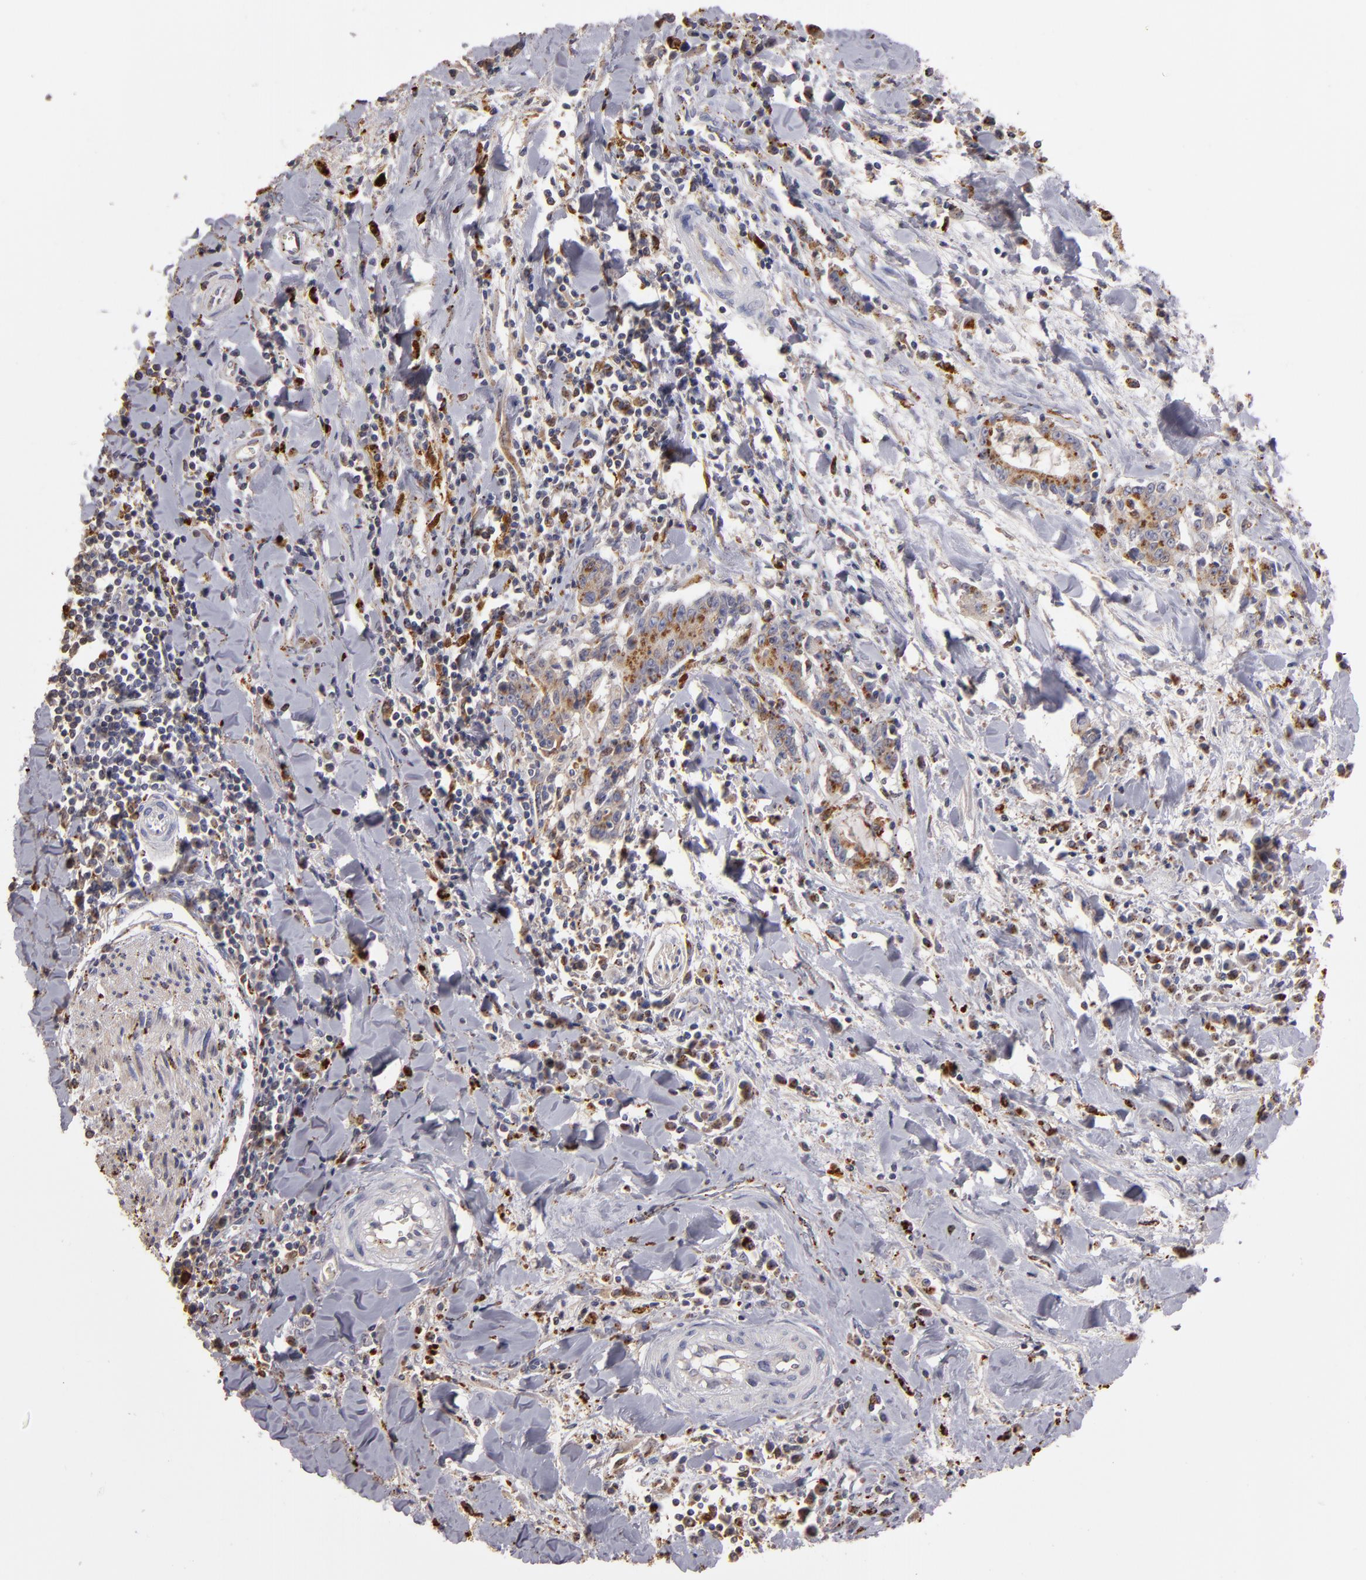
{"staining": {"intensity": "strong", "quantity": ">75%", "location": "cytoplasmic/membranous"}, "tissue": "liver cancer", "cell_type": "Tumor cells", "image_type": "cancer", "snomed": [{"axis": "morphology", "description": "Cholangiocarcinoma"}, {"axis": "topography", "description": "Liver"}], "caption": "The histopathology image exhibits staining of liver cancer, revealing strong cytoplasmic/membranous protein staining (brown color) within tumor cells.", "gene": "TRAF1", "patient": {"sex": "male", "age": 57}}